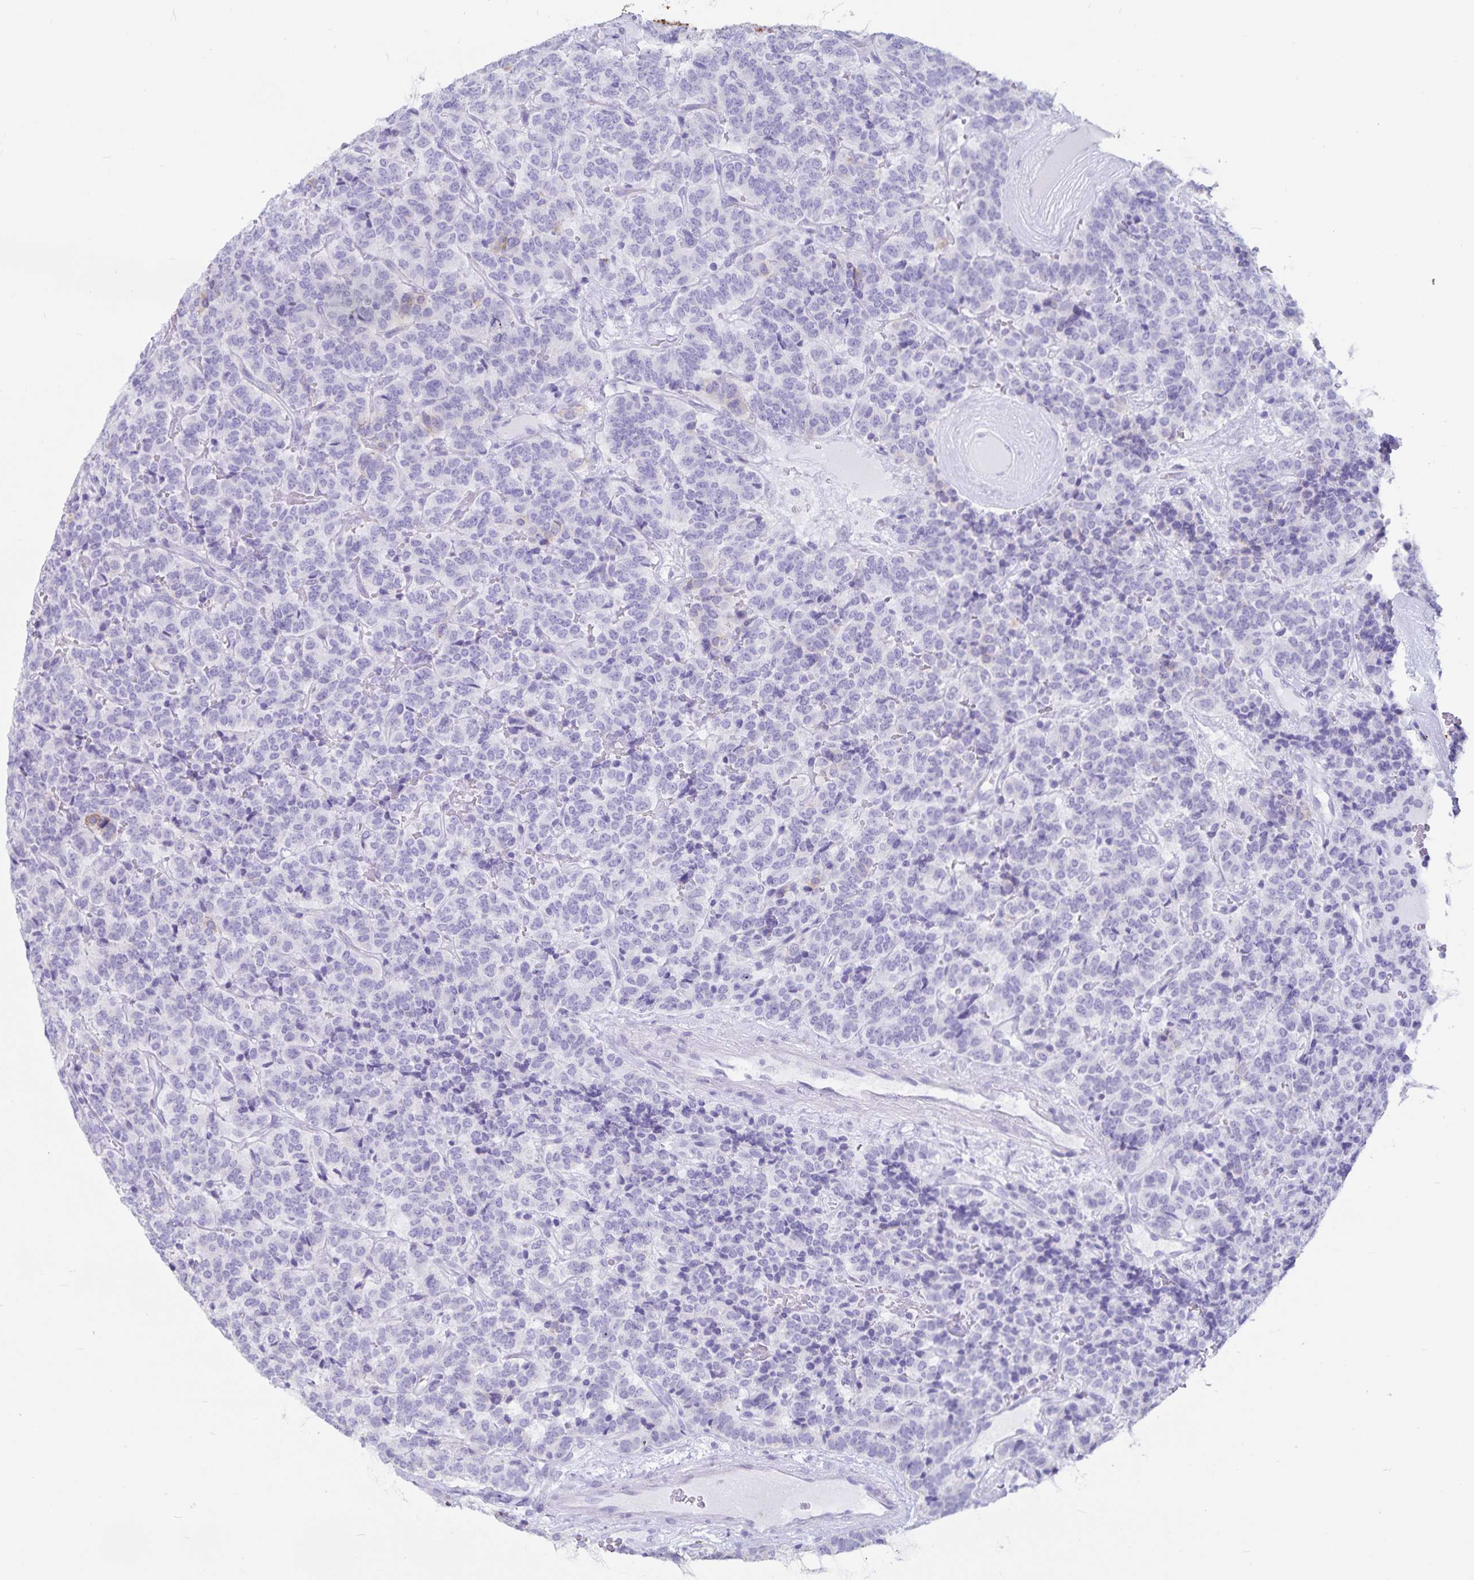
{"staining": {"intensity": "negative", "quantity": "none", "location": "none"}, "tissue": "carcinoid", "cell_type": "Tumor cells", "image_type": "cancer", "snomed": [{"axis": "morphology", "description": "Carcinoid, malignant, NOS"}, {"axis": "topography", "description": "Pancreas"}], "caption": "Immunohistochemistry of carcinoid demonstrates no staining in tumor cells.", "gene": "GPR137", "patient": {"sex": "male", "age": 36}}